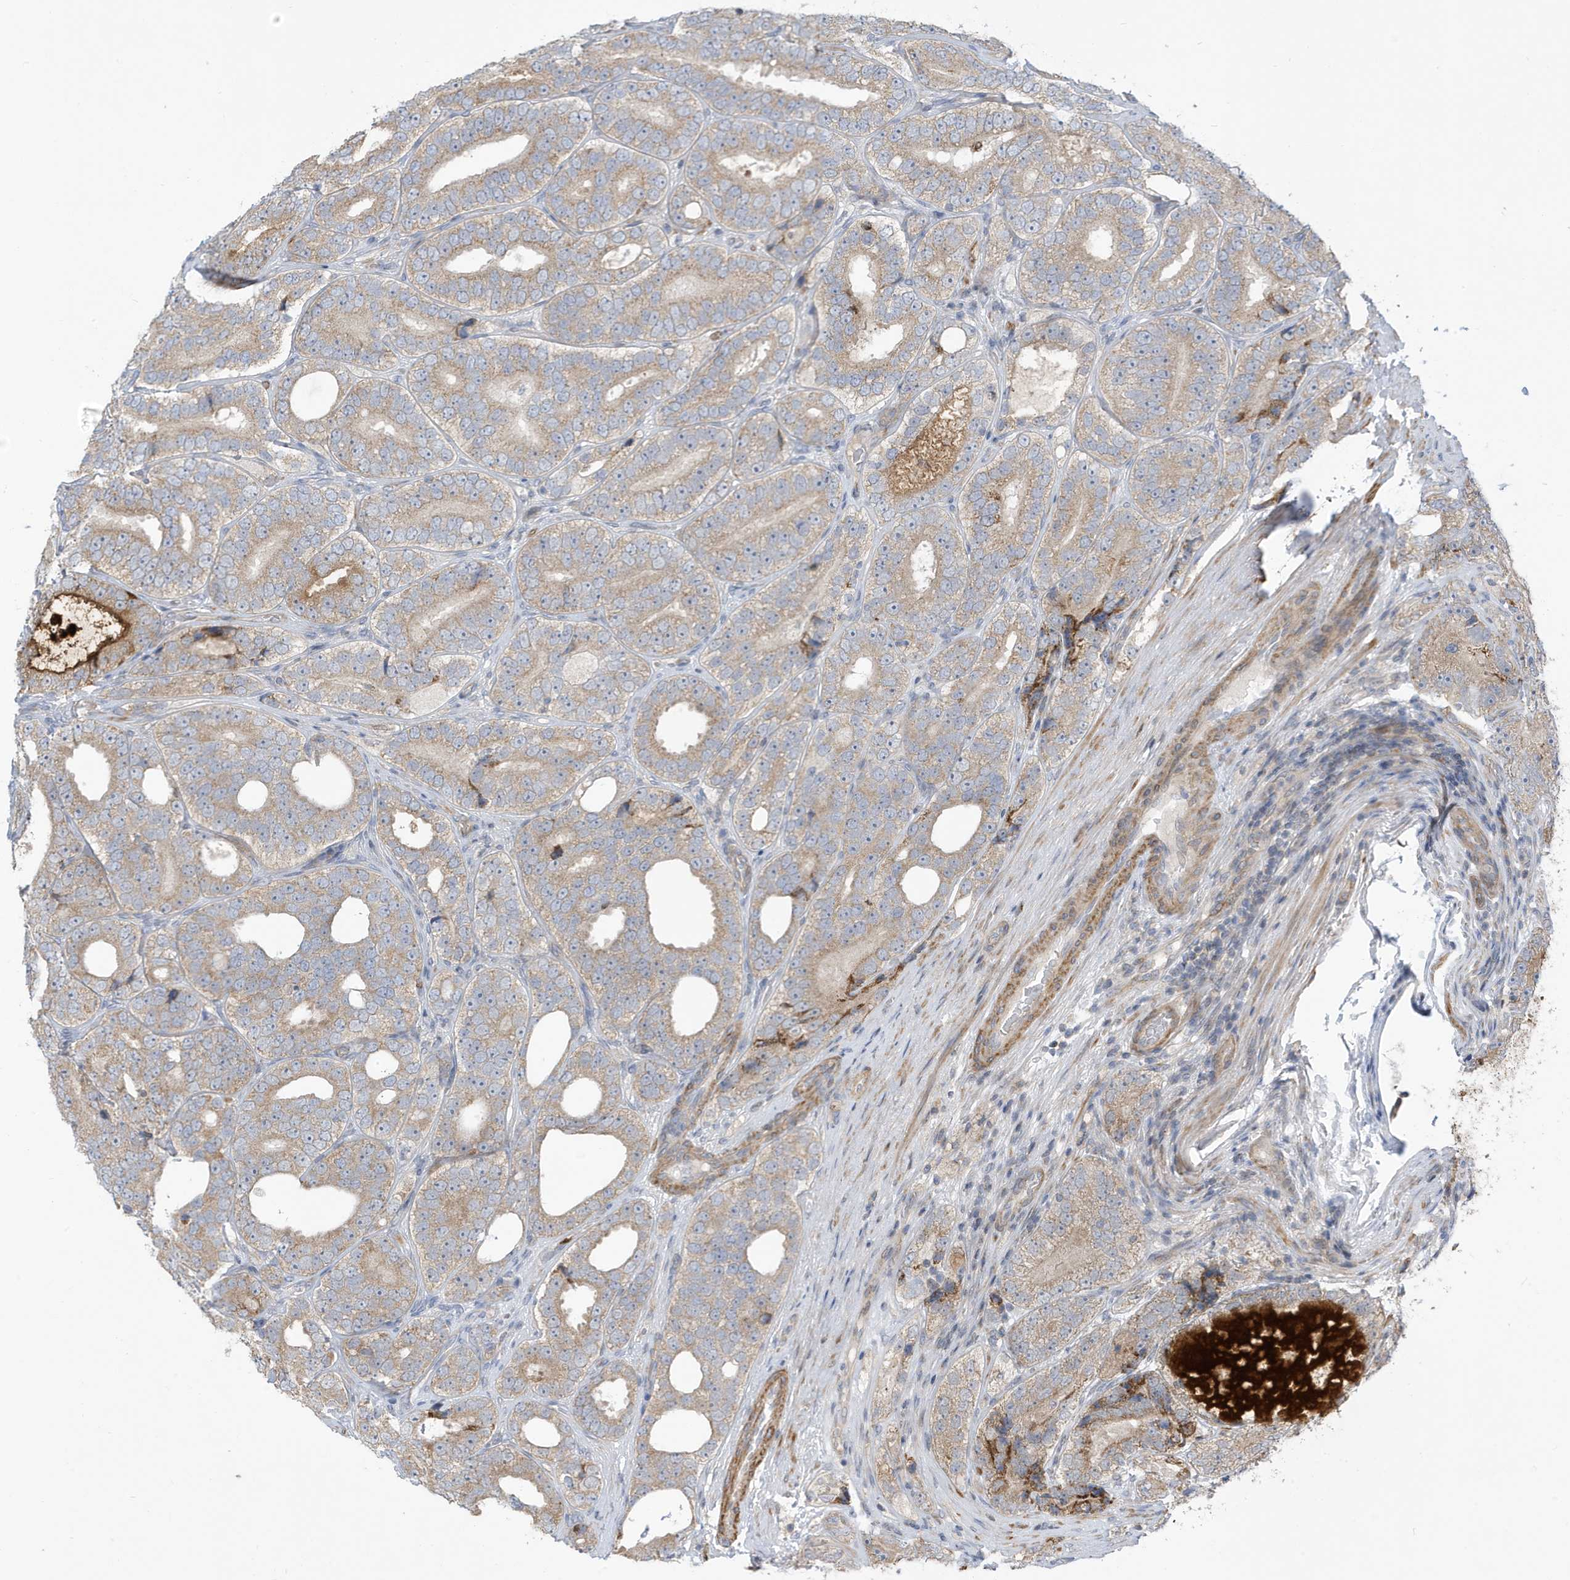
{"staining": {"intensity": "moderate", "quantity": ">75%", "location": "cytoplasmic/membranous"}, "tissue": "prostate cancer", "cell_type": "Tumor cells", "image_type": "cancer", "snomed": [{"axis": "morphology", "description": "Adenocarcinoma, High grade"}, {"axis": "topography", "description": "Prostate"}], "caption": "Tumor cells reveal moderate cytoplasmic/membranous expression in about >75% of cells in prostate cancer.", "gene": "ATP13A5", "patient": {"sex": "male", "age": 56}}